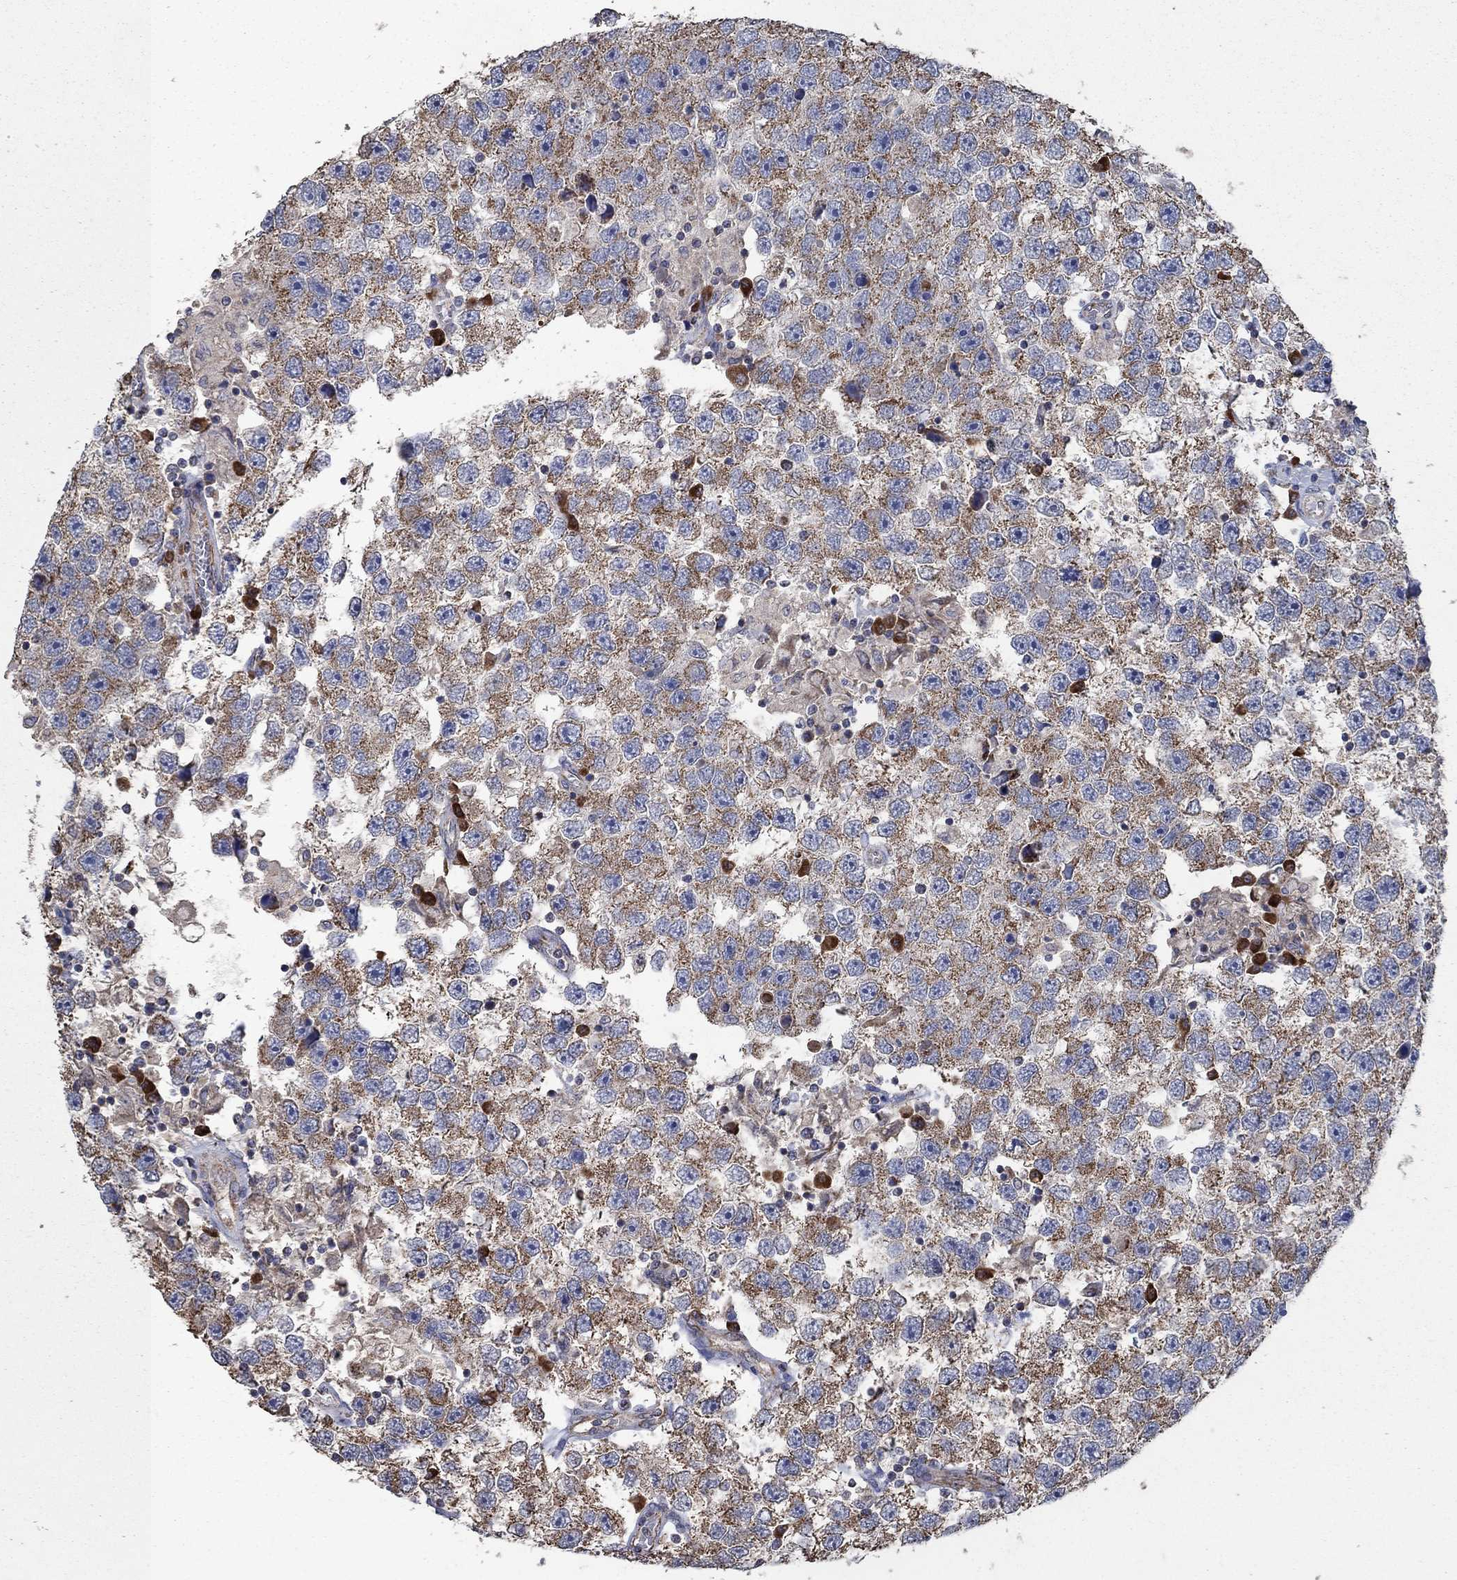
{"staining": {"intensity": "moderate", "quantity": ">75%", "location": "cytoplasmic/membranous"}, "tissue": "testis cancer", "cell_type": "Tumor cells", "image_type": "cancer", "snomed": [{"axis": "morphology", "description": "Seminoma, NOS"}, {"axis": "topography", "description": "Testis"}], "caption": "Testis seminoma stained with immunohistochemistry reveals moderate cytoplasmic/membranous expression in about >75% of tumor cells. (DAB IHC with brightfield microscopy, high magnification).", "gene": "HID1", "patient": {"sex": "male", "age": 26}}